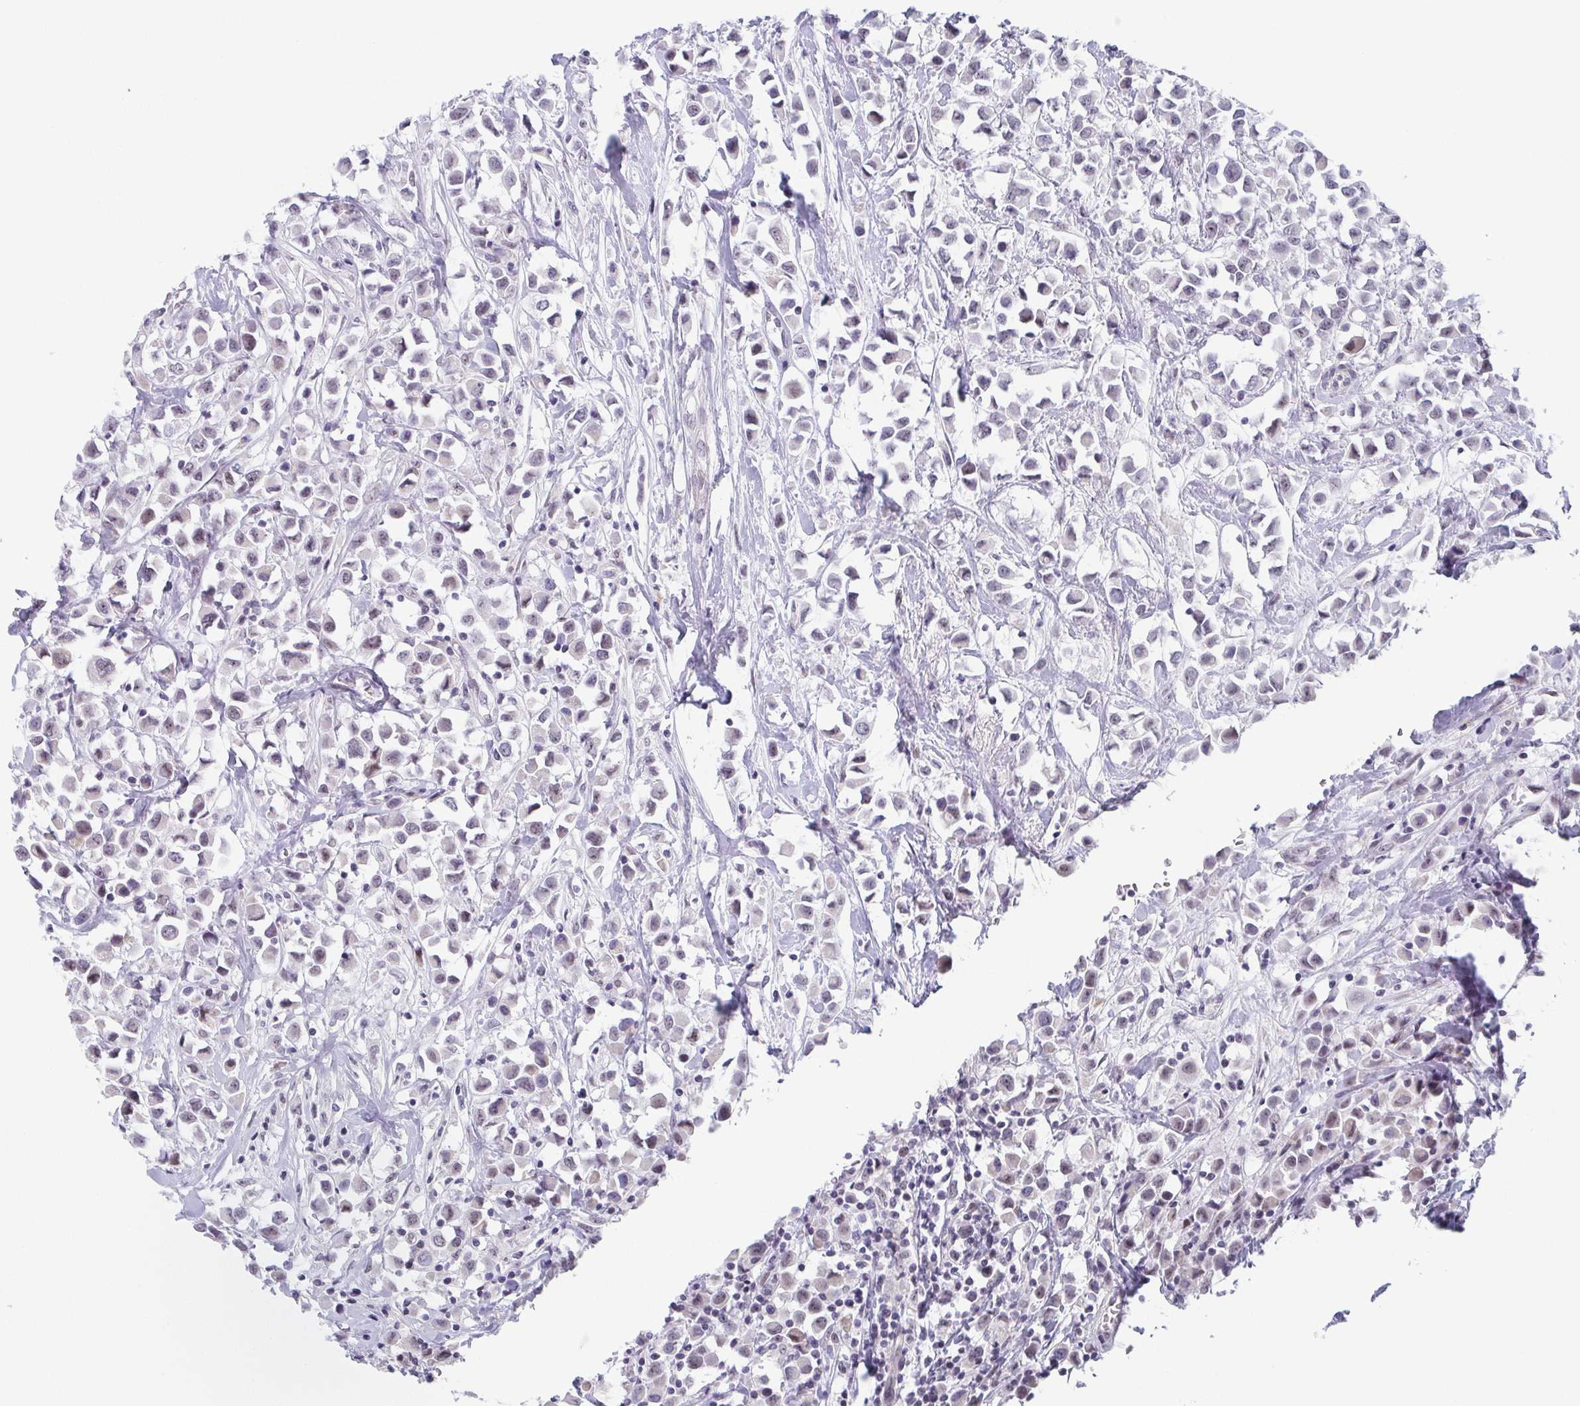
{"staining": {"intensity": "weak", "quantity": "<25%", "location": "nuclear"}, "tissue": "breast cancer", "cell_type": "Tumor cells", "image_type": "cancer", "snomed": [{"axis": "morphology", "description": "Duct carcinoma"}, {"axis": "topography", "description": "Breast"}], "caption": "The IHC histopathology image has no significant staining in tumor cells of breast cancer (infiltrating ductal carcinoma) tissue. (DAB immunohistochemistry visualized using brightfield microscopy, high magnification).", "gene": "EXOSC7", "patient": {"sex": "female", "age": 61}}